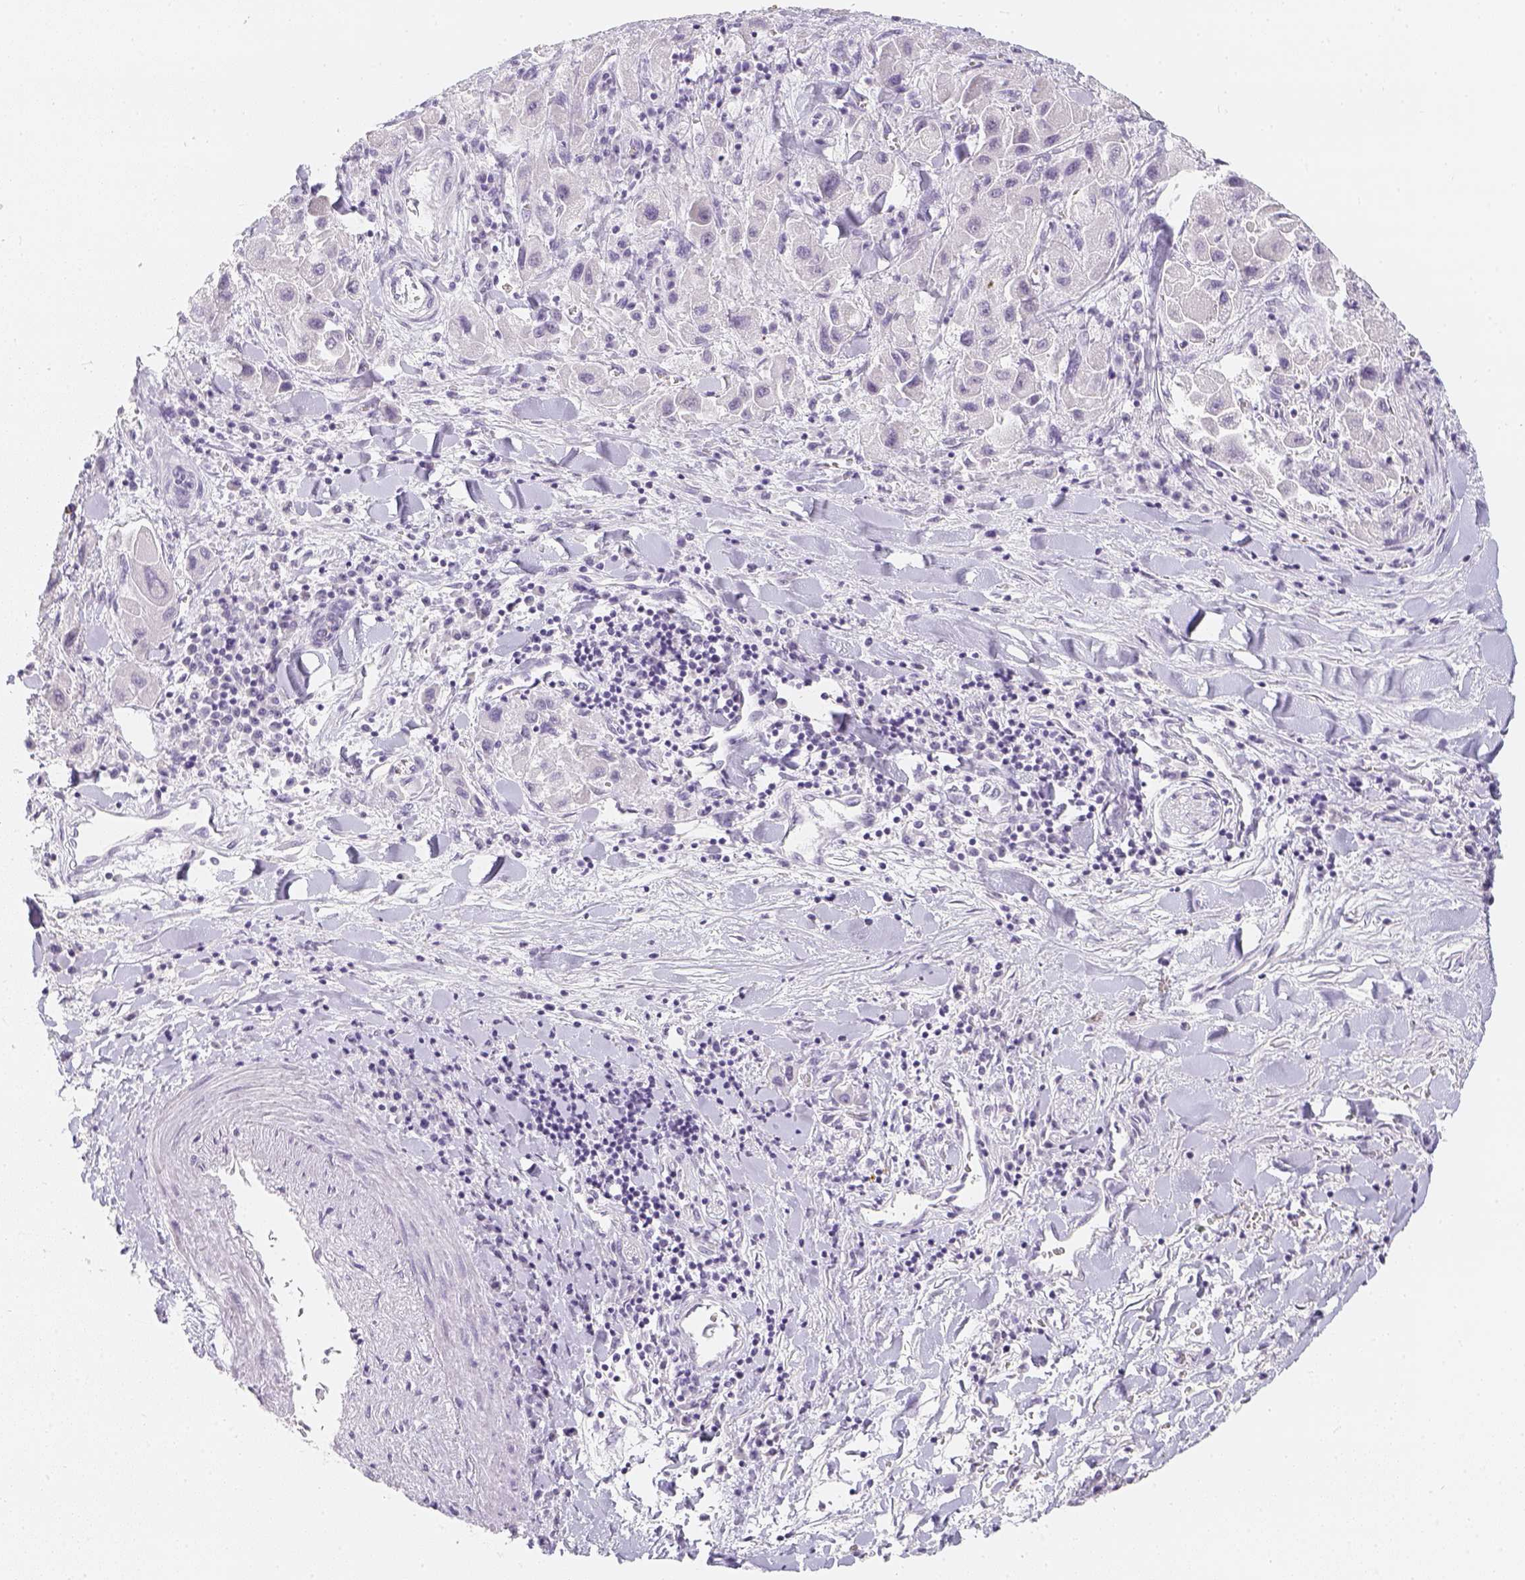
{"staining": {"intensity": "negative", "quantity": "none", "location": "none"}, "tissue": "liver cancer", "cell_type": "Tumor cells", "image_type": "cancer", "snomed": [{"axis": "morphology", "description": "Carcinoma, Hepatocellular, NOS"}, {"axis": "topography", "description": "Liver"}], "caption": "Immunohistochemistry (IHC) of liver hepatocellular carcinoma displays no staining in tumor cells.", "gene": "SLC18A1", "patient": {"sex": "male", "age": 24}}